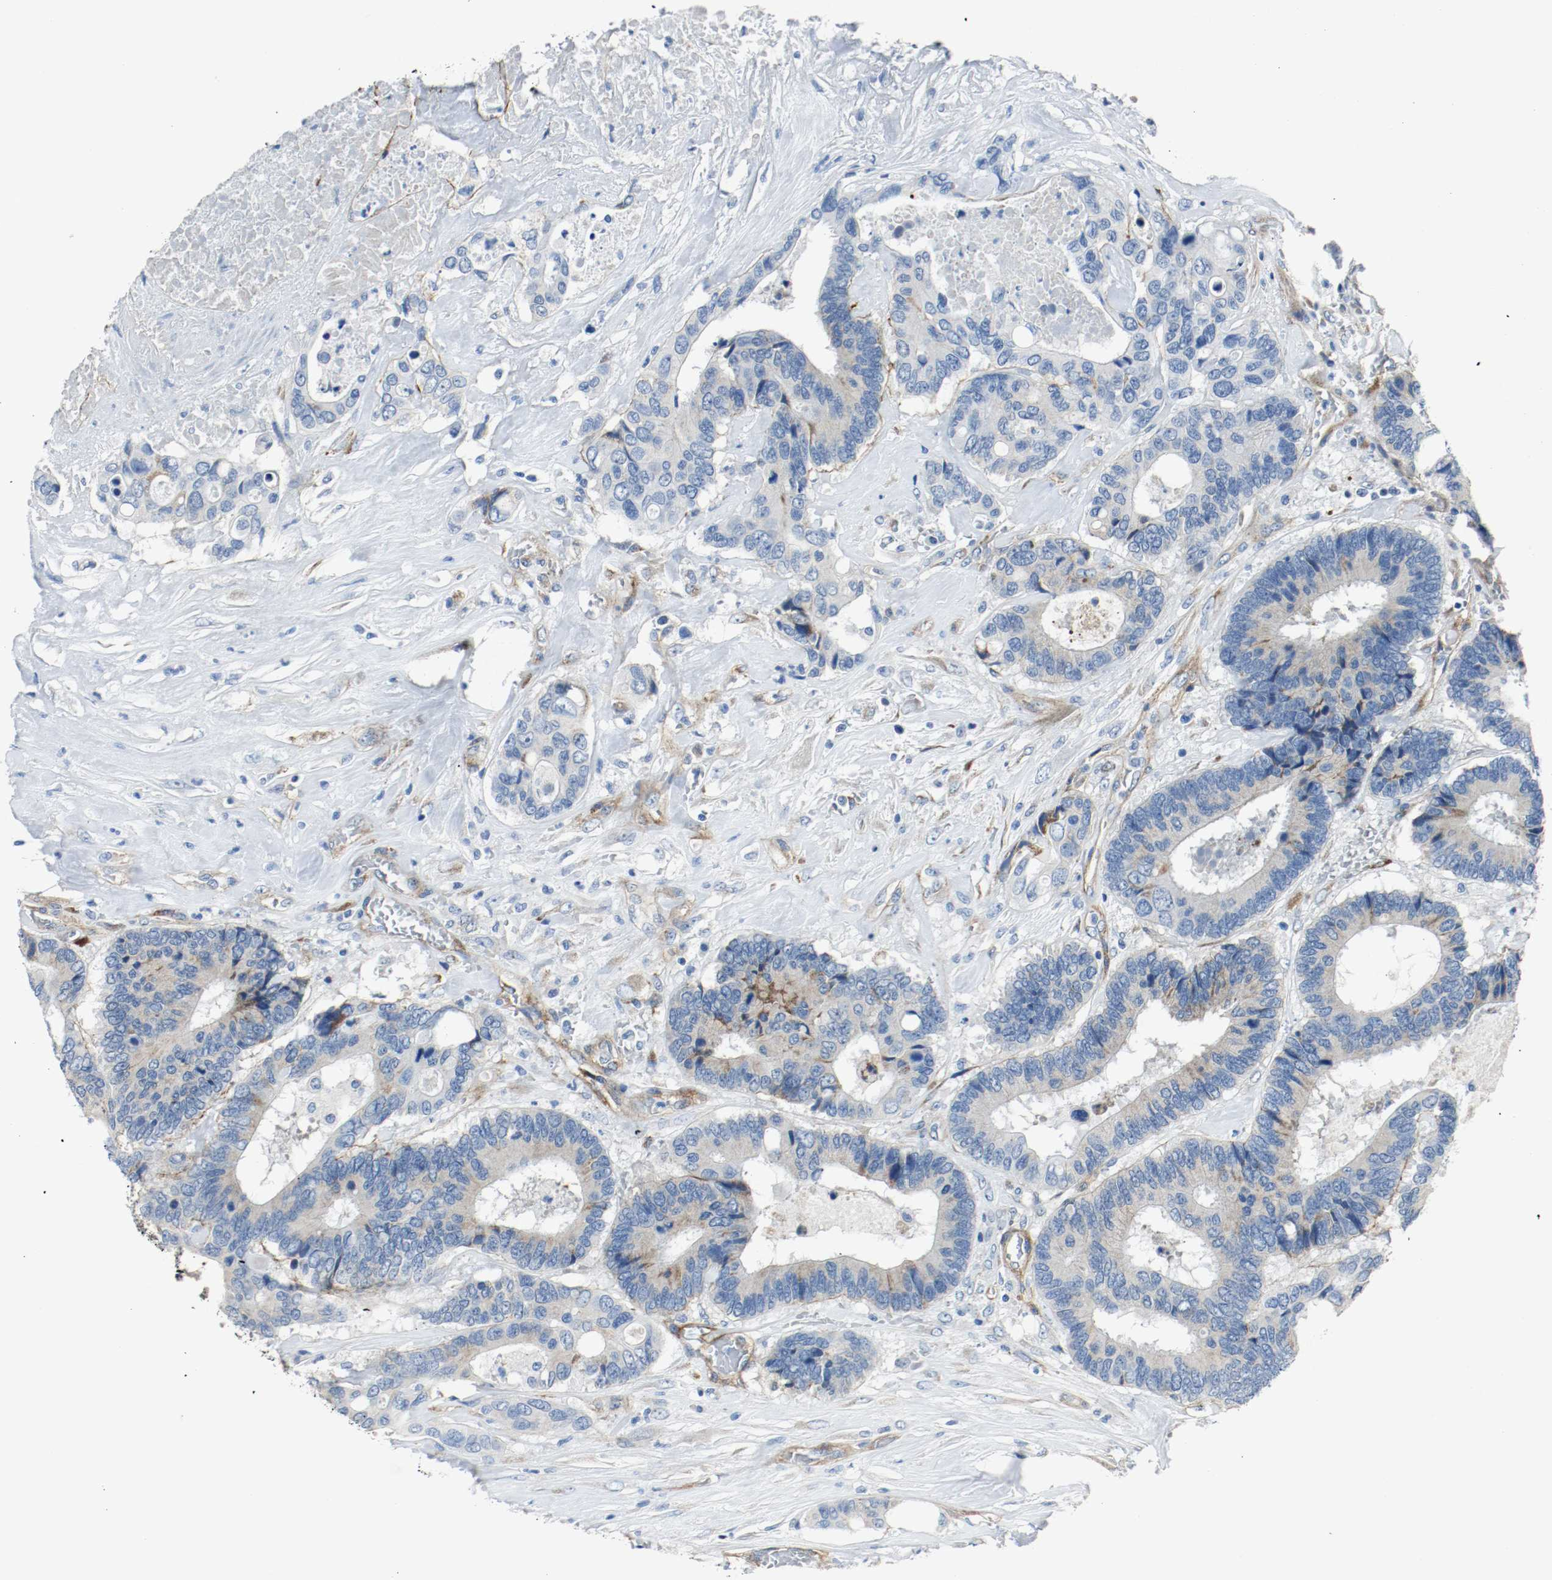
{"staining": {"intensity": "moderate", "quantity": "<25%", "location": "cytoplasmic/membranous"}, "tissue": "colorectal cancer", "cell_type": "Tumor cells", "image_type": "cancer", "snomed": [{"axis": "morphology", "description": "Adenocarcinoma, NOS"}, {"axis": "topography", "description": "Rectum"}], "caption": "The immunohistochemical stain highlights moderate cytoplasmic/membranous staining in tumor cells of adenocarcinoma (colorectal) tissue. The protein is stained brown, and the nuclei are stained in blue (DAB IHC with brightfield microscopy, high magnification).", "gene": "LAMB1", "patient": {"sex": "male", "age": 55}}